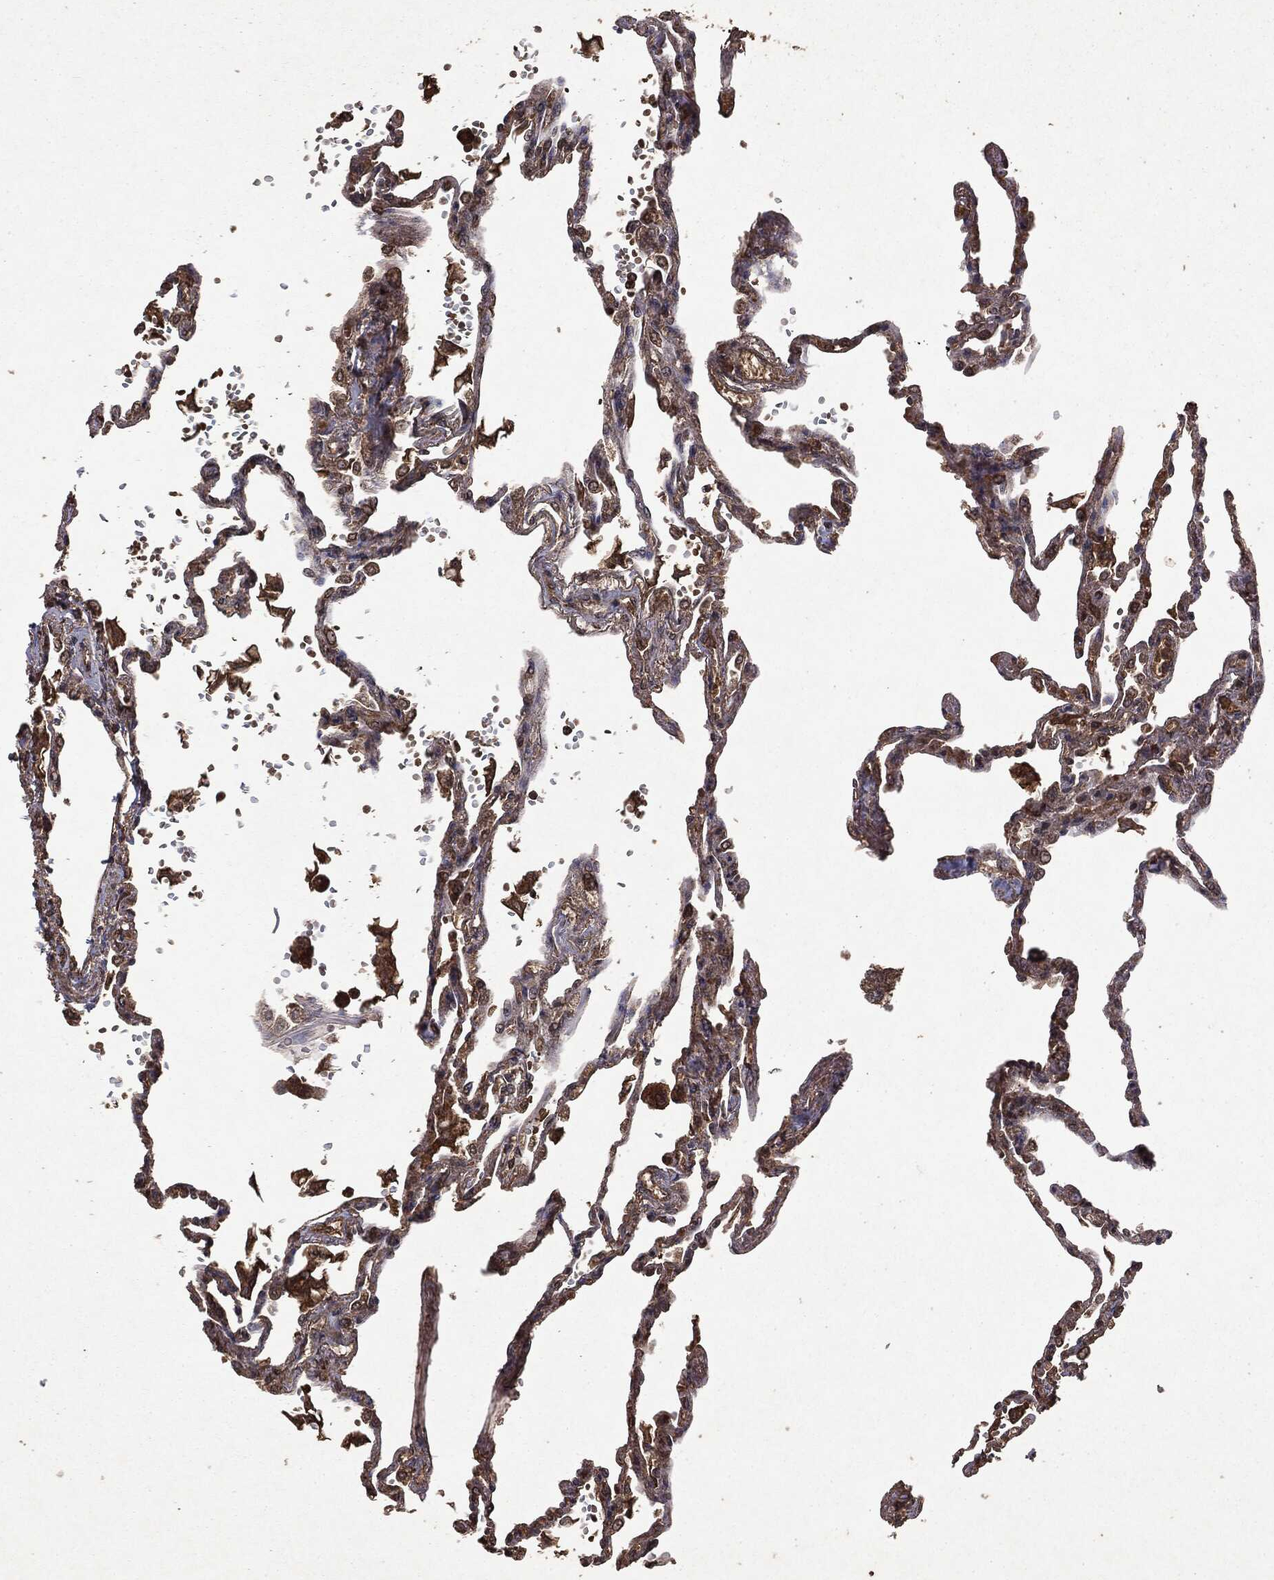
{"staining": {"intensity": "moderate", "quantity": ">75%", "location": "cytoplasmic/membranous,nuclear"}, "tissue": "lung", "cell_type": "Alveolar cells", "image_type": "normal", "snomed": [{"axis": "morphology", "description": "Normal tissue, NOS"}, {"axis": "topography", "description": "Lung"}], "caption": "Benign lung exhibits moderate cytoplasmic/membranous,nuclear expression in about >75% of alveolar cells, visualized by immunohistochemistry.", "gene": "NME1", "patient": {"sex": "male", "age": 78}}